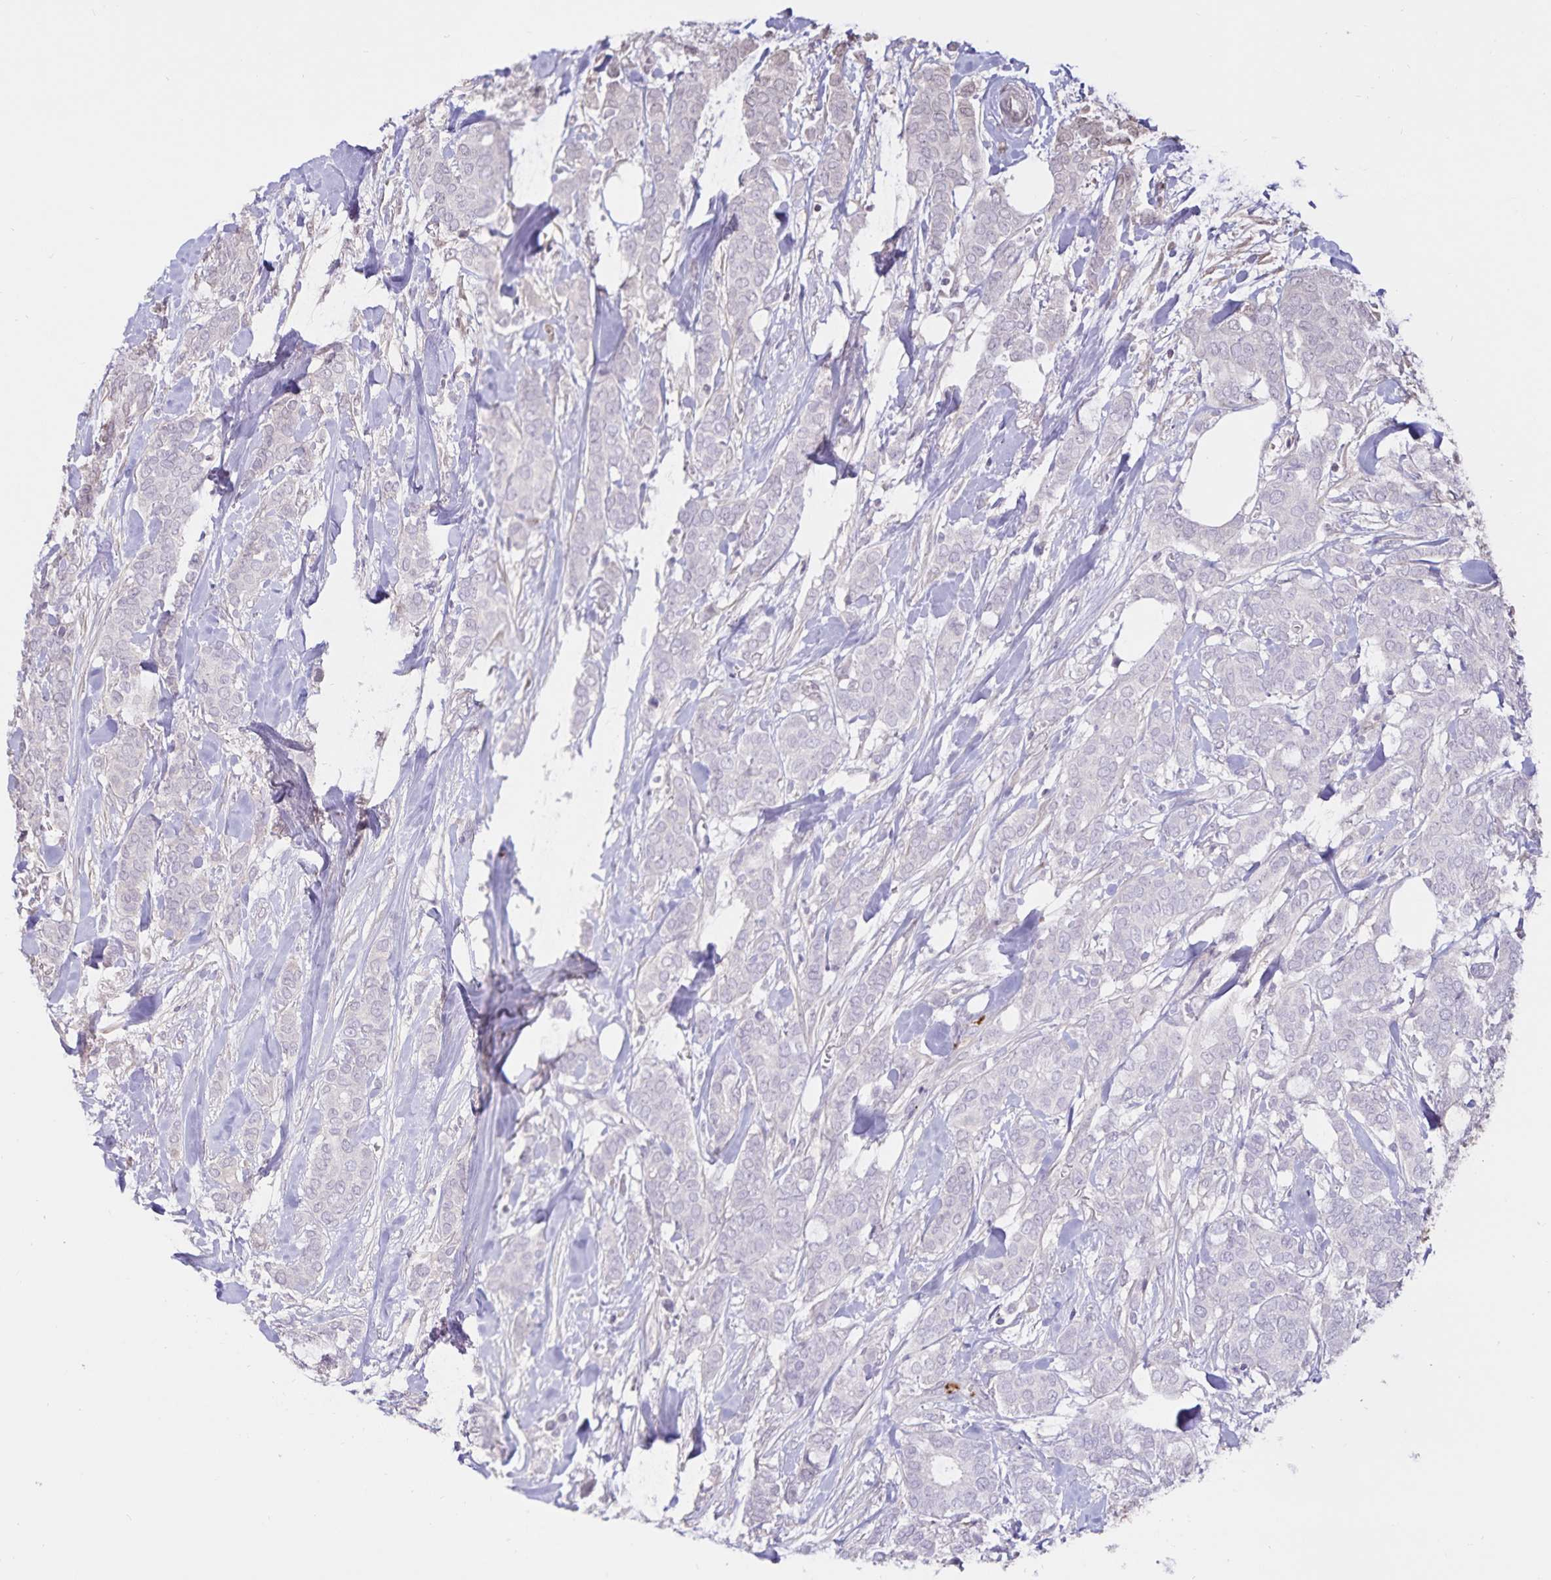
{"staining": {"intensity": "negative", "quantity": "none", "location": "none"}, "tissue": "breast cancer", "cell_type": "Tumor cells", "image_type": "cancer", "snomed": [{"axis": "morphology", "description": "Duct carcinoma"}, {"axis": "topography", "description": "Breast"}], "caption": "Immunohistochemistry (IHC) image of neoplastic tissue: invasive ductal carcinoma (breast) stained with DAB reveals no significant protein staining in tumor cells. (Stains: DAB immunohistochemistry (IHC) with hematoxylin counter stain, Microscopy: brightfield microscopy at high magnification).", "gene": "FGG", "patient": {"sex": "female", "age": 84}}